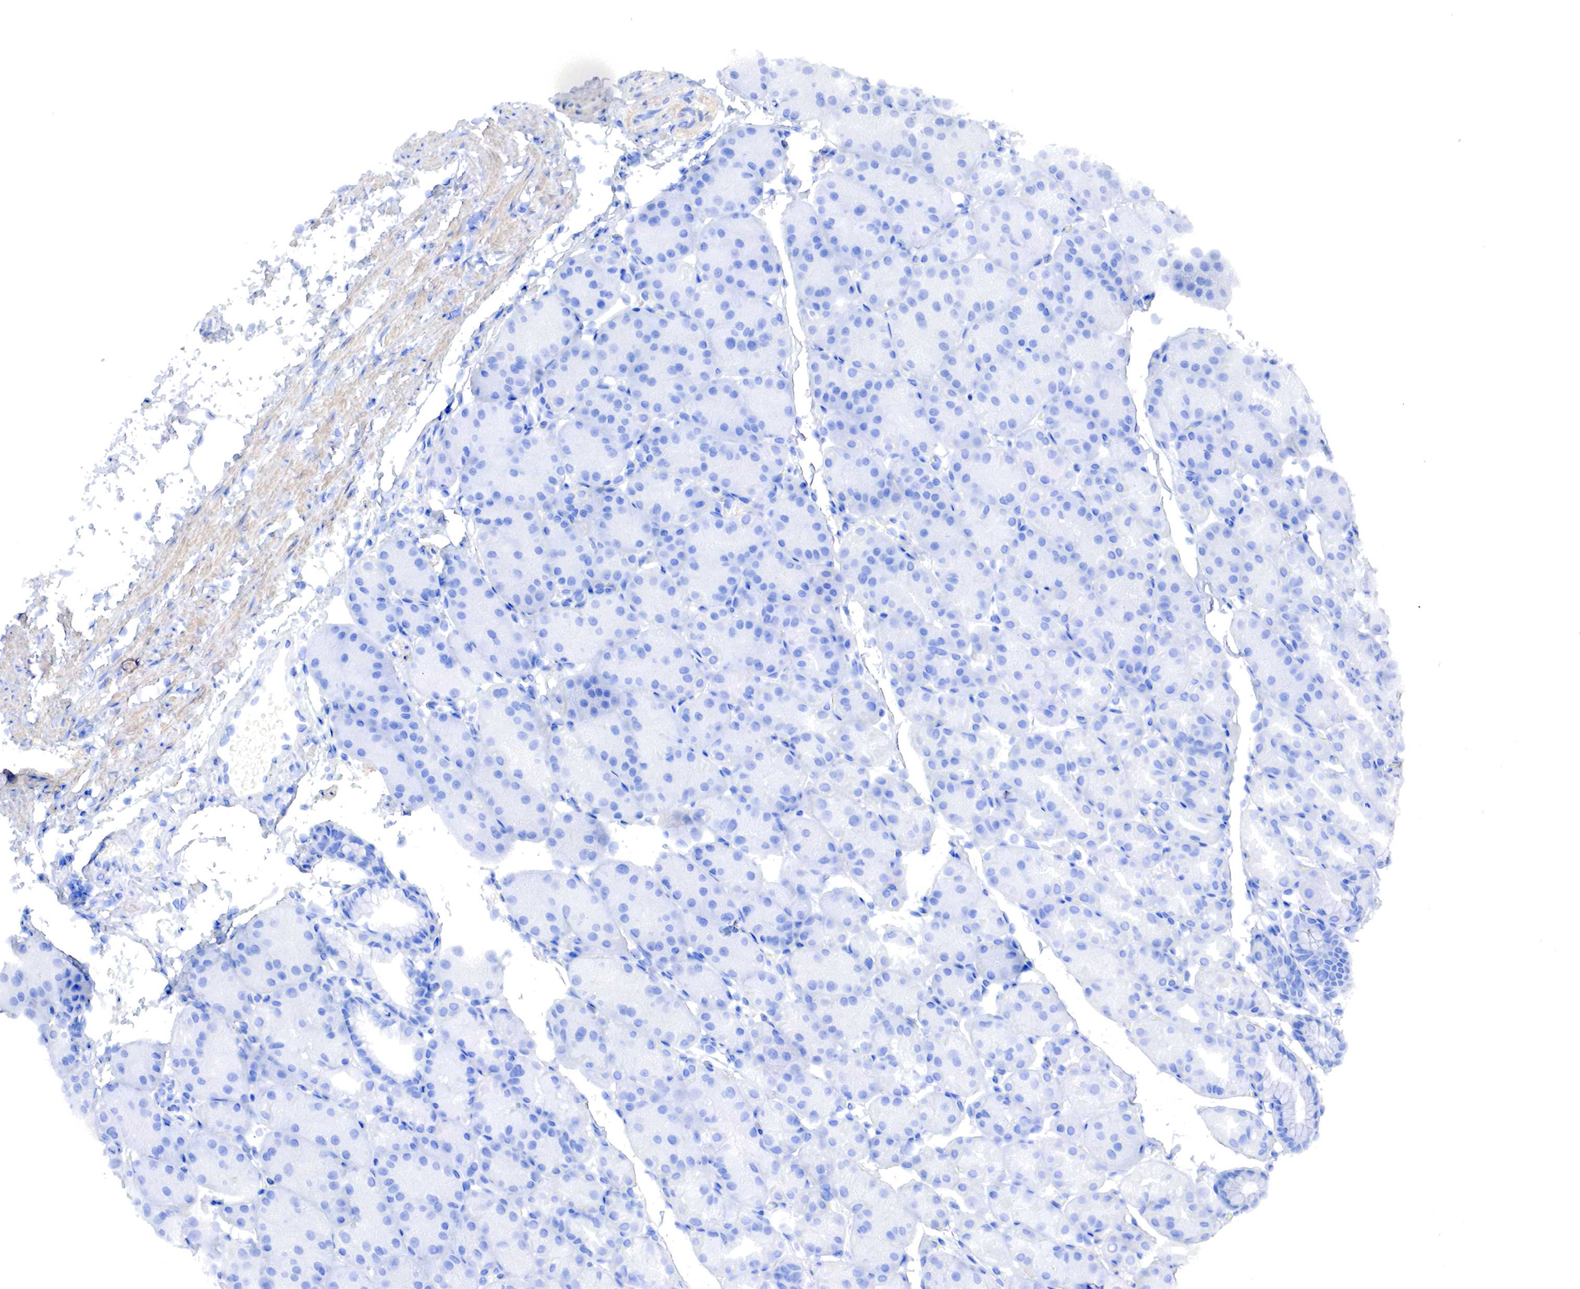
{"staining": {"intensity": "negative", "quantity": "none", "location": "none"}, "tissue": "stomach", "cell_type": "Glandular cells", "image_type": "normal", "snomed": [{"axis": "morphology", "description": "Adenocarcinoma, NOS"}, {"axis": "topography", "description": "Stomach, upper"}], "caption": "Immunohistochemical staining of benign stomach demonstrates no significant positivity in glandular cells.", "gene": "TPM1", "patient": {"sex": "male", "age": 47}}